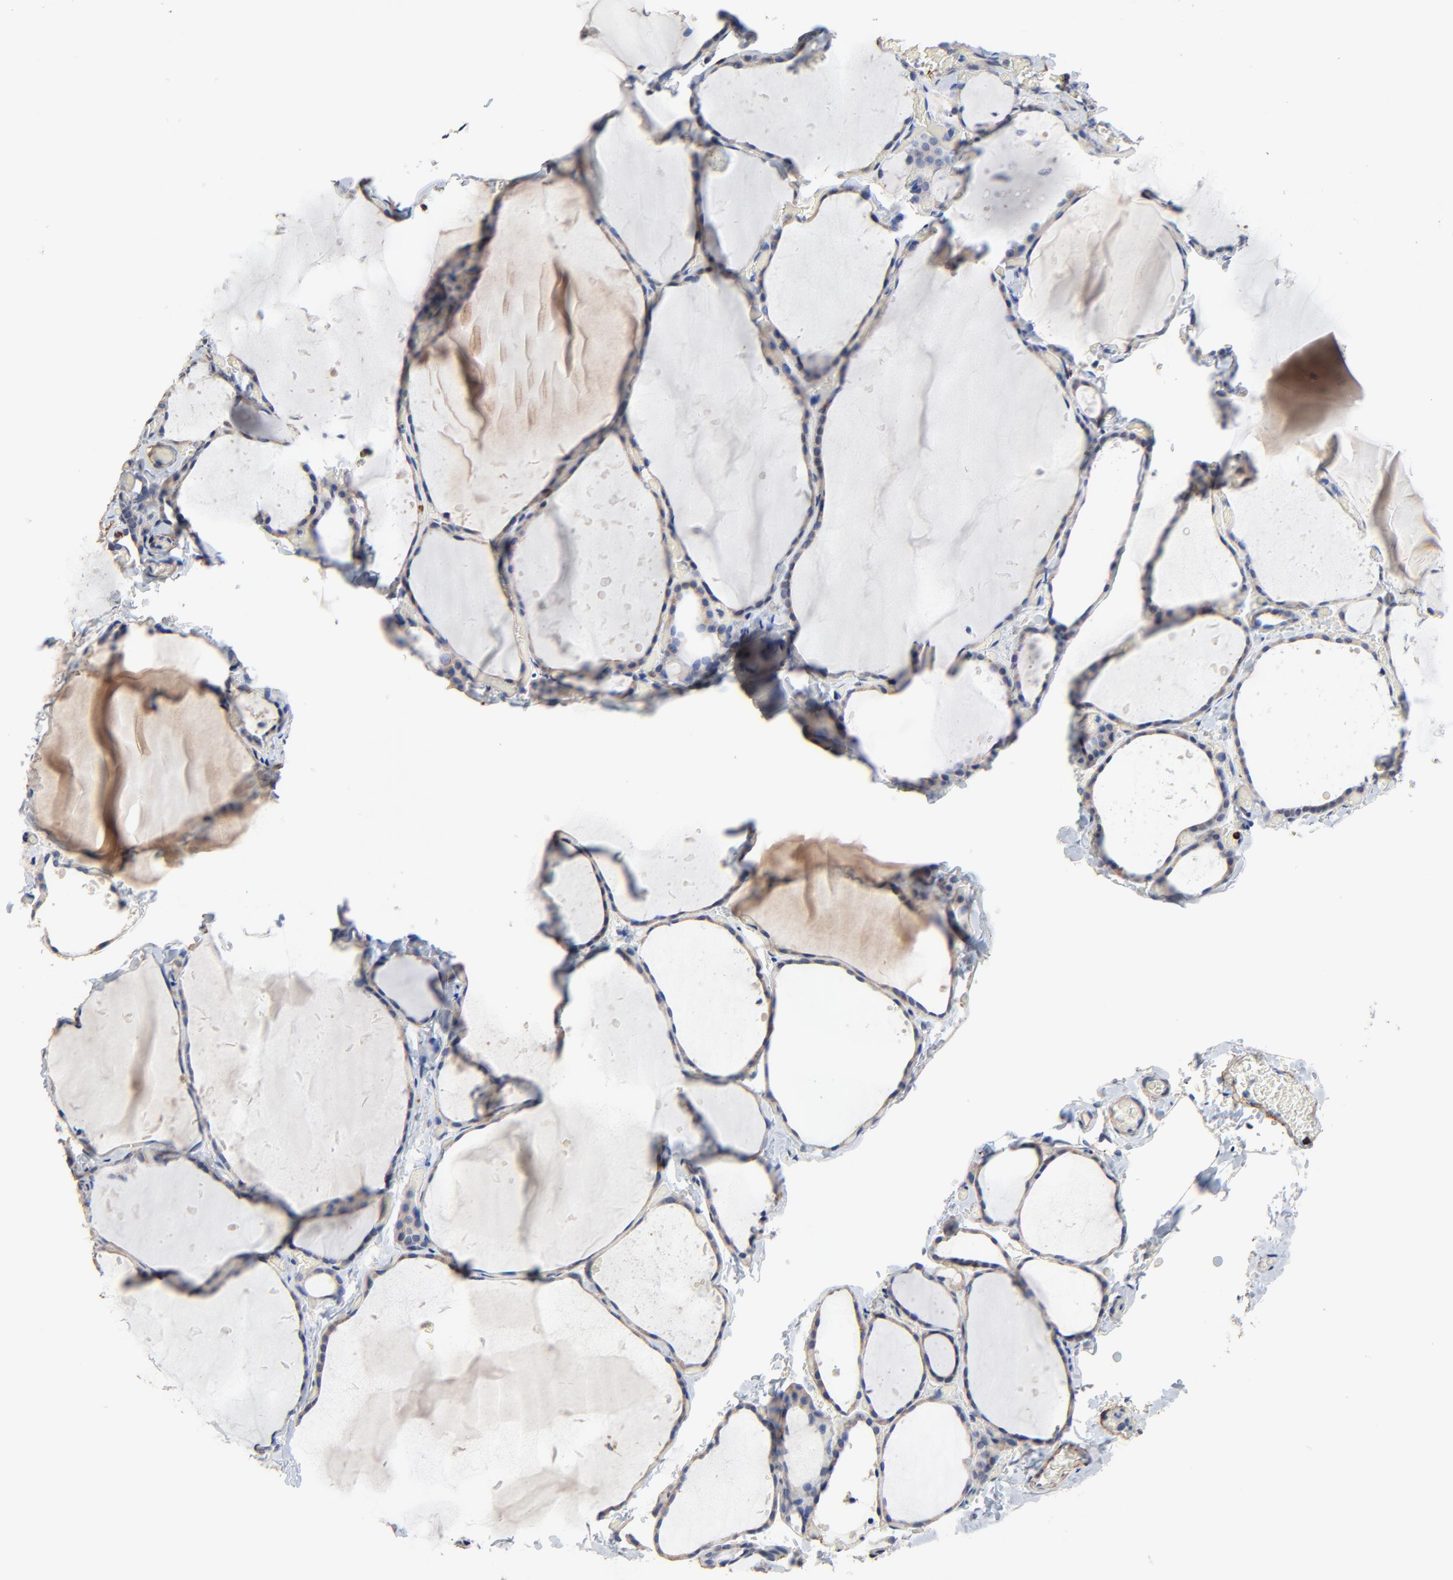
{"staining": {"intensity": "weak", "quantity": "25%-75%", "location": "cytoplasmic/membranous"}, "tissue": "thyroid gland", "cell_type": "Glandular cells", "image_type": "normal", "snomed": [{"axis": "morphology", "description": "Normal tissue, NOS"}, {"axis": "topography", "description": "Thyroid gland"}], "caption": "An image of thyroid gland stained for a protein displays weak cytoplasmic/membranous brown staining in glandular cells.", "gene": "SKAP1", "patient": {"sex": "female", "age": 22}}